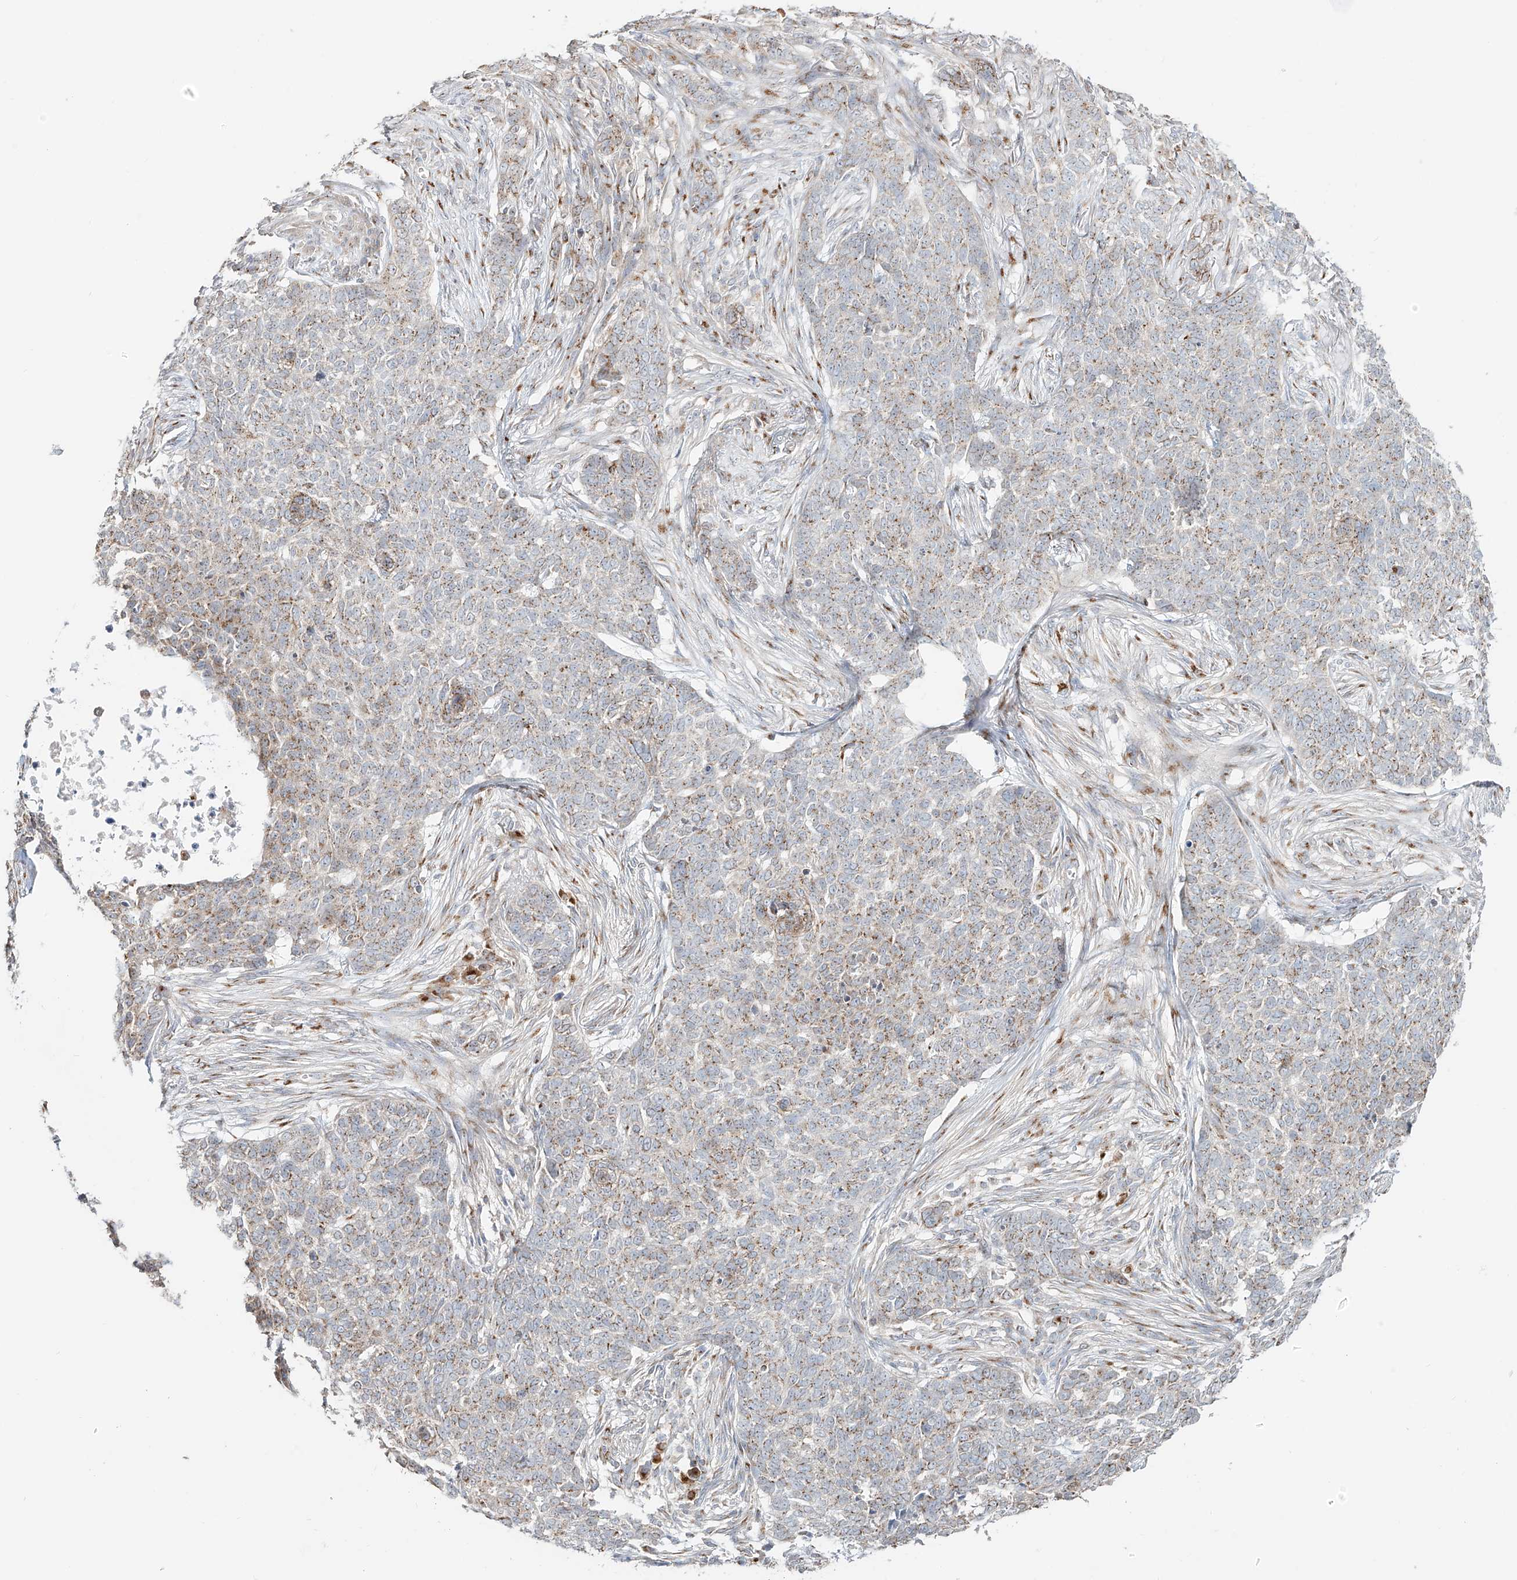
{"staining": {"intensity": "weak", "quantity": ">75%", "location": "cytoplasmic/membranous"}, "tissue": "skin cancer", "cell_type": "Tumor cells", "image_type": "cancer", "snomed": [{"axis": "morphology", "description": "Basal cell carcinoma"}, {"axis": "topography", "description": "Skin"}], "caption": "Skin cancer stained for a protein displays weak cytoplasmic/membranous positivity in tumor cells. Nuclei are stained in blue.", "gene": "BSDC1", "patient": {"sex": "male", "age": 85}}